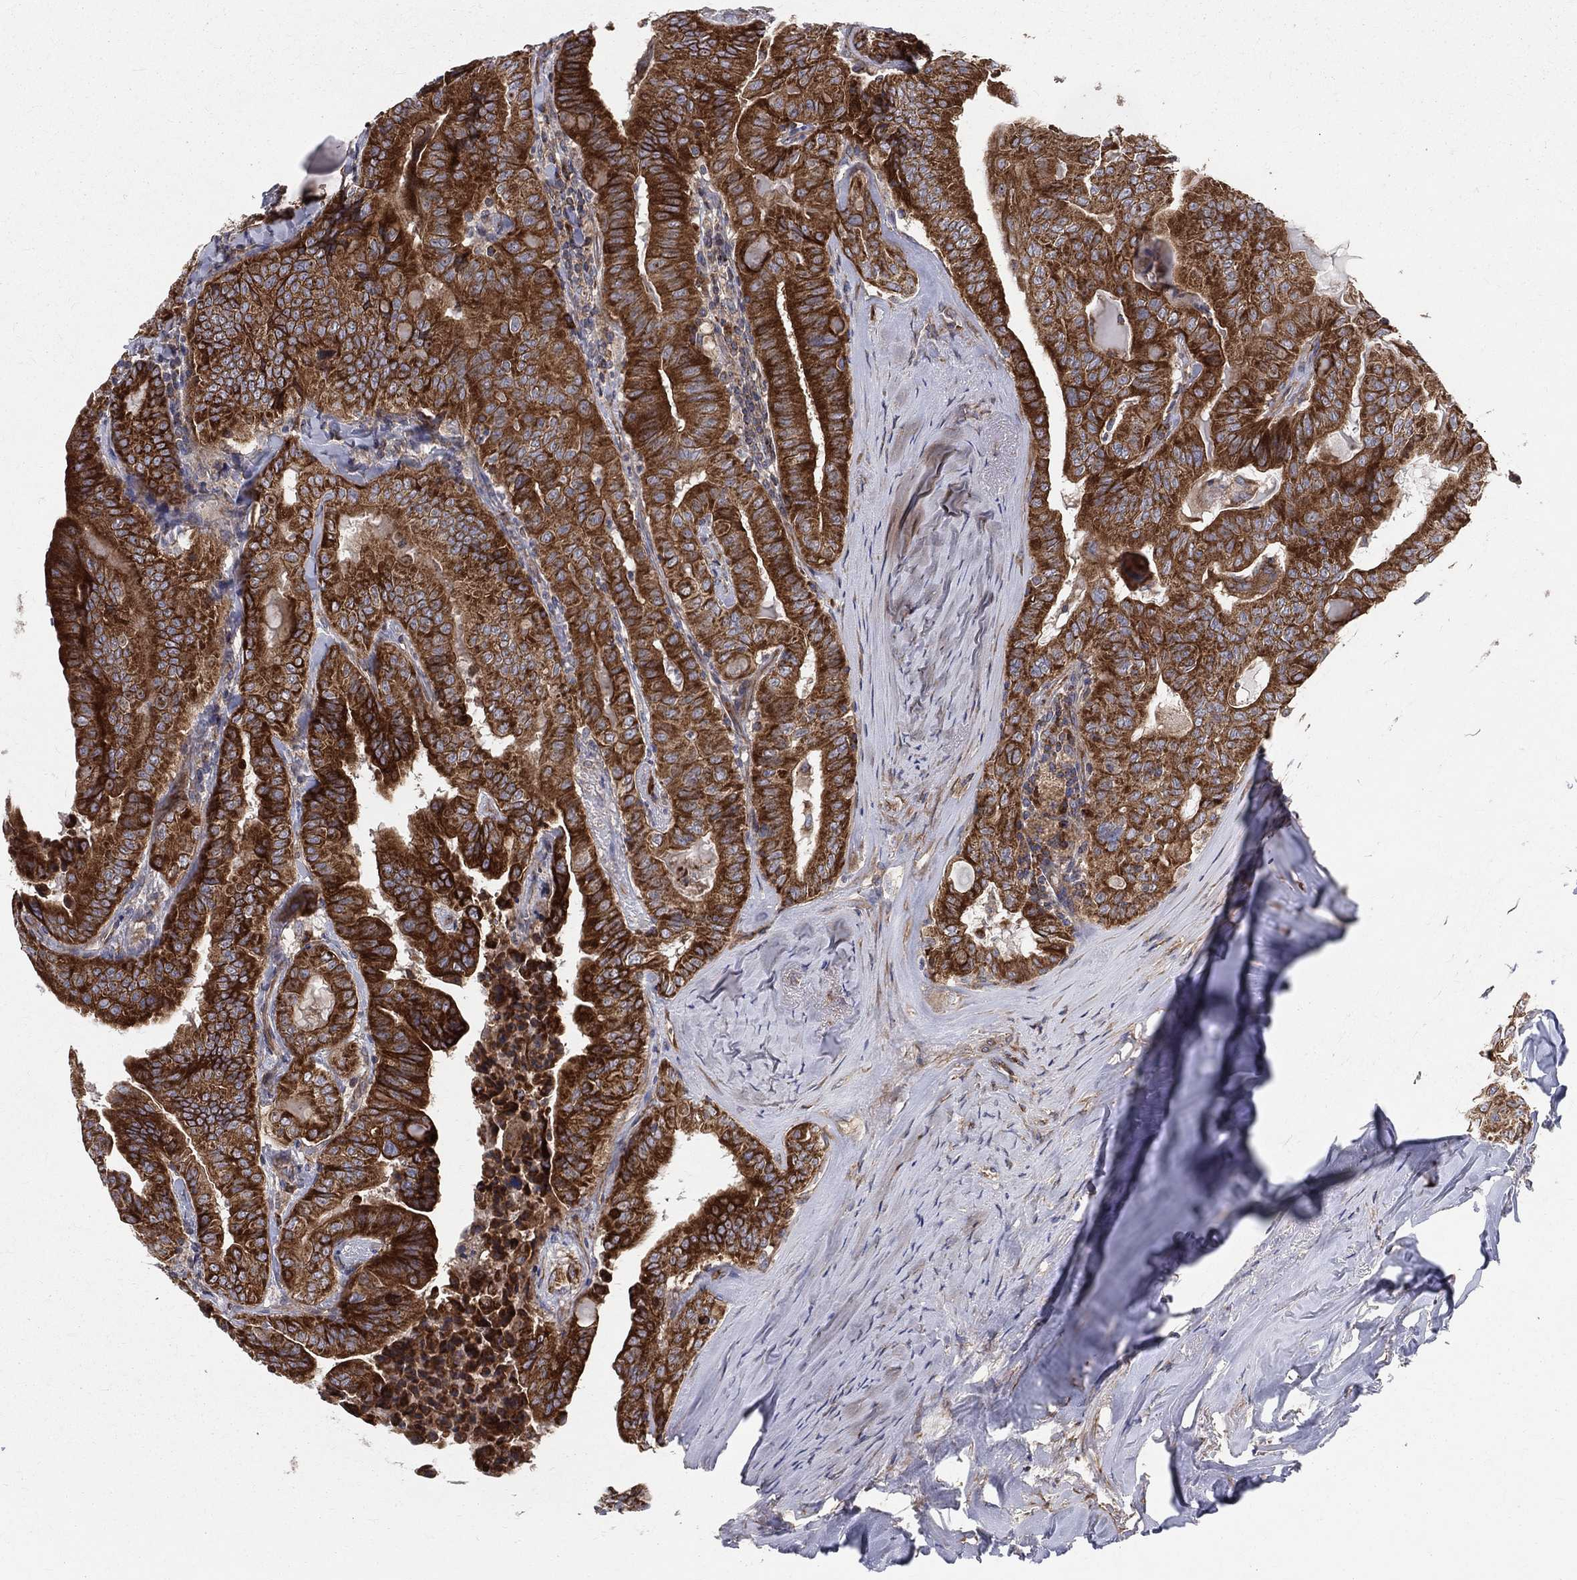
{"staining": {"intensity": "strong", "quantity": ">75%", "location": "cytoplasmic/membranous"}, "tissue": "thyroid cancer", "cell_type": "Tumor cells", "image_type": "cancer", "snomed": [{"axis": "morphology", "description": "Papillary adenocarcinoma, NOS"}, {"axis": "topography", "description": "Thyroid gland"}], "caption": "A photomicrograph of papillary adenocarcinoma (thyroid) stained for a protein displays strong cytoplasmic/membranous brown staining in tumor cells.", "gene": "MIX23", "patient": {"sex": "female", "age": 68}}